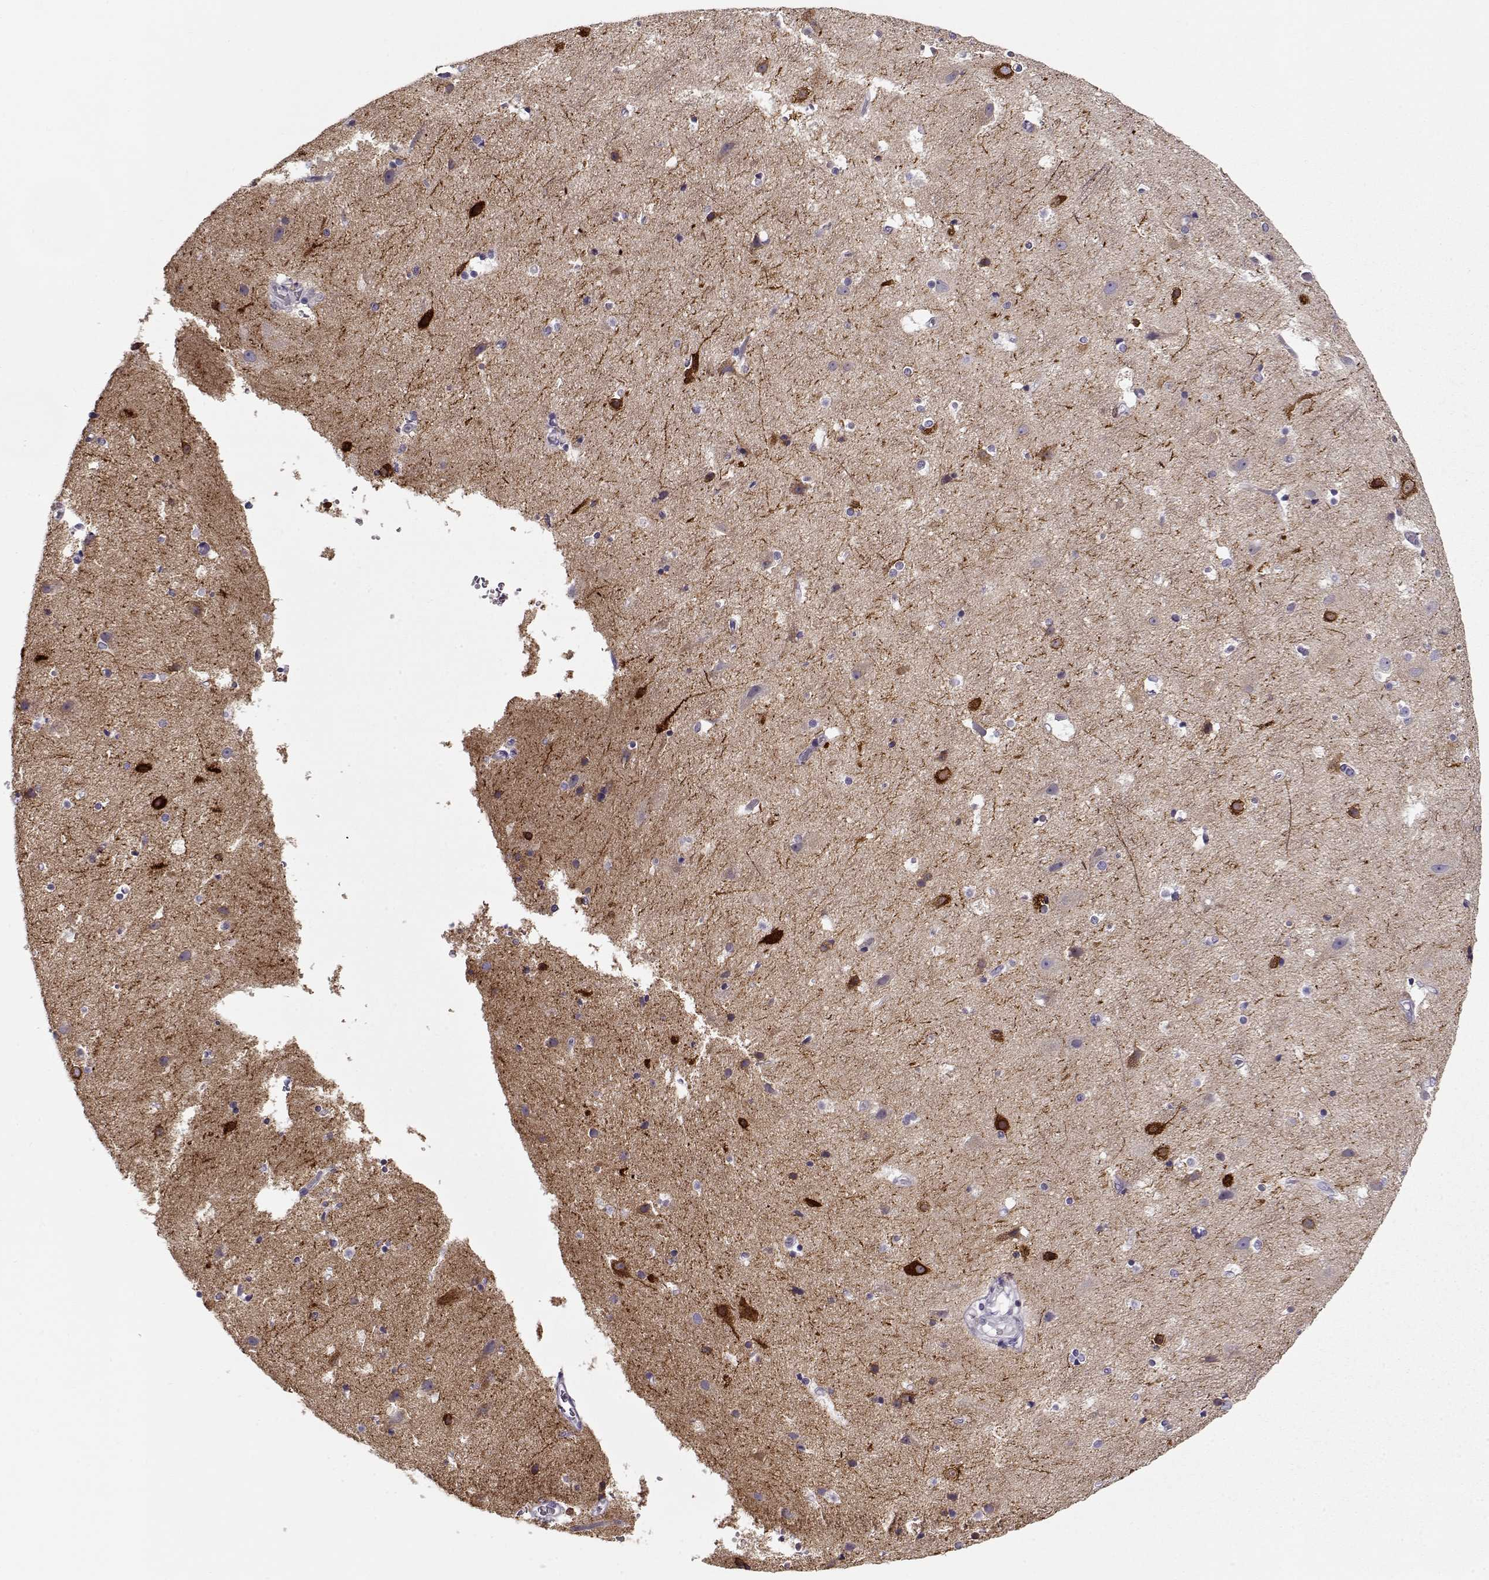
{"staining": {"intensity": "negative", "quantity": "none", "location": "none"}, "tissue": "cerebral cortex", "cell_type": "Endothelial cells", "image_type": "normal", "snomed": [{"axis": "morphology", "description": "Normal tissue, NOS"}, {"axis": "topography", "description": "Cerebral cortex"}], "caption": "Protein analysis of normal cerebral cortex exhibits no significant staining in endothelial cells. (Brightfield microscopy of DAB (3,3'-diaminobenzidine) immunohistochemistry at high magnification).", "gene": "CCDC136", "patient": {"sex": "female", "age": 52}}